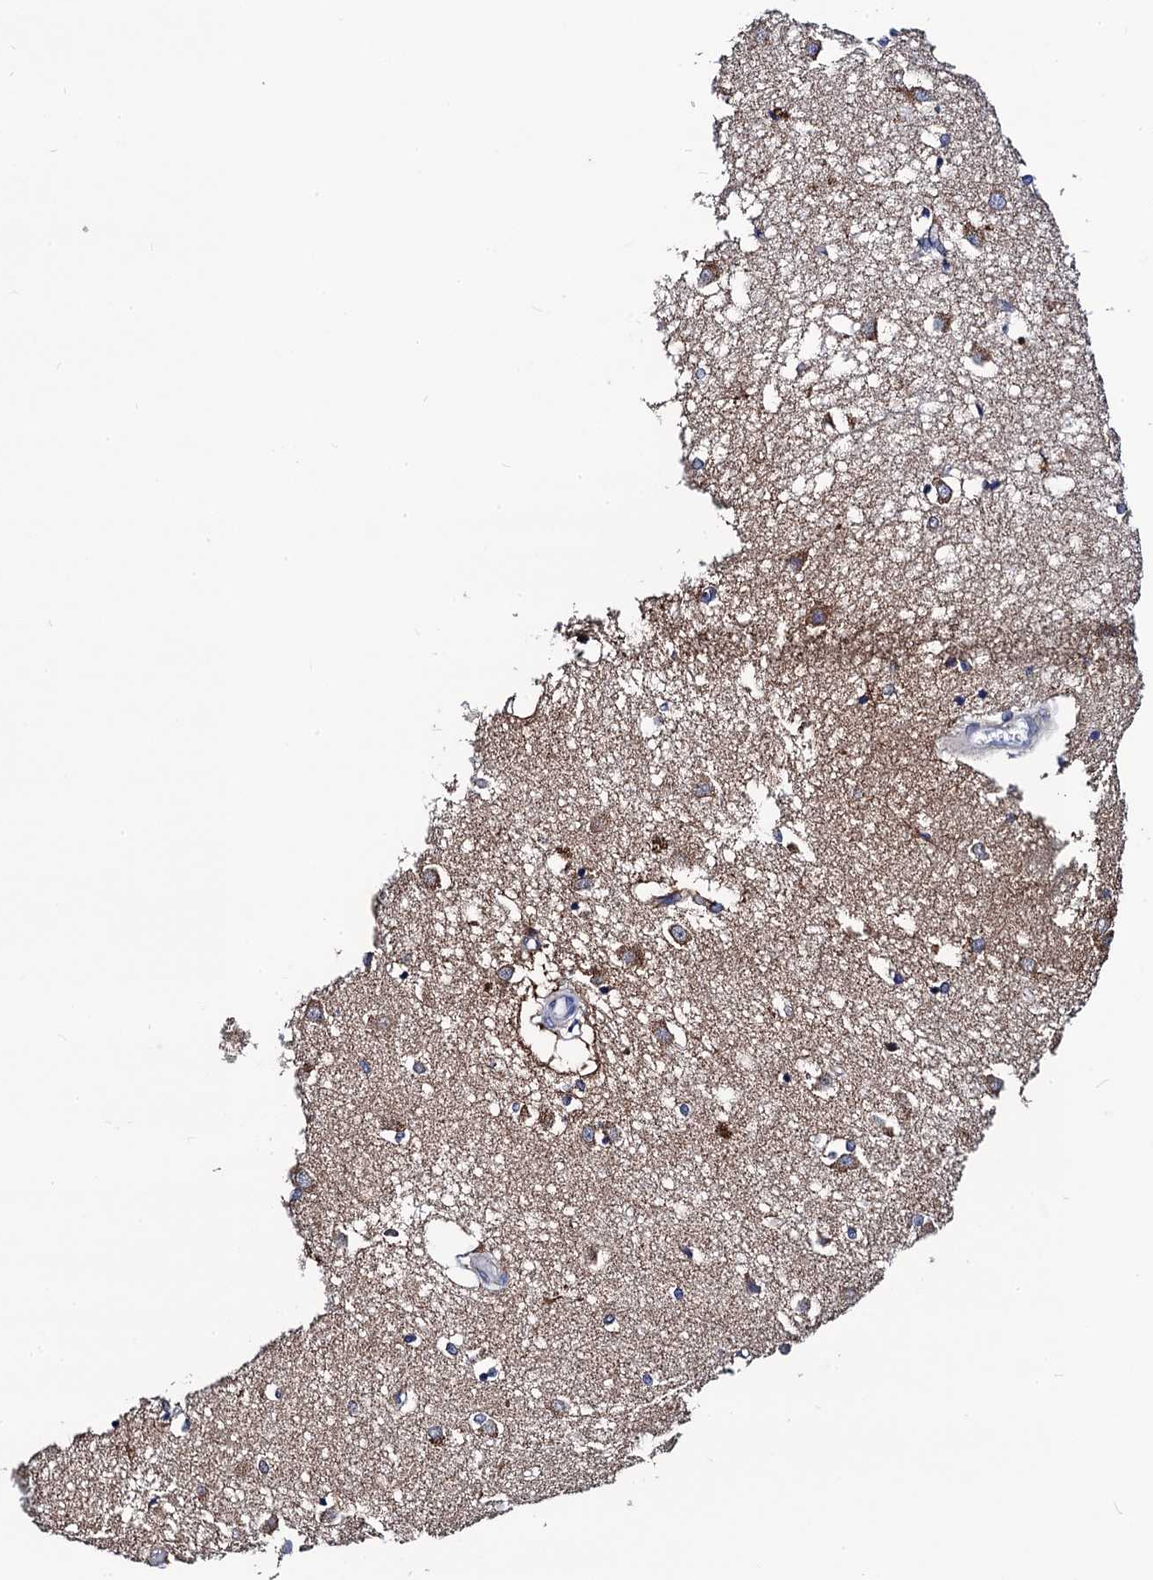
{"staining": {"intensity": "moderate", "quantity": "<25%", "location": "cytoplasmic/membranous"}, "tissue": "caudate", "cell_type": "Glial cells", "image_type": "normal", "snomed": [{"axis": "morphology", "description": "Normal tissue, NOS"}, {"axis": "topography", "description": "Lateral ventricle wall"}], "caption": "Unremarkable caudate demonstrates moderate cytoplasmic/membranous staining in approximately <25% of glial cells, visualized by immunohistochemistry. (IHC, brightfield microscopy, high magnification).", "gene": "PTCD3", "patient": {"sex": "male", "age": 45}}